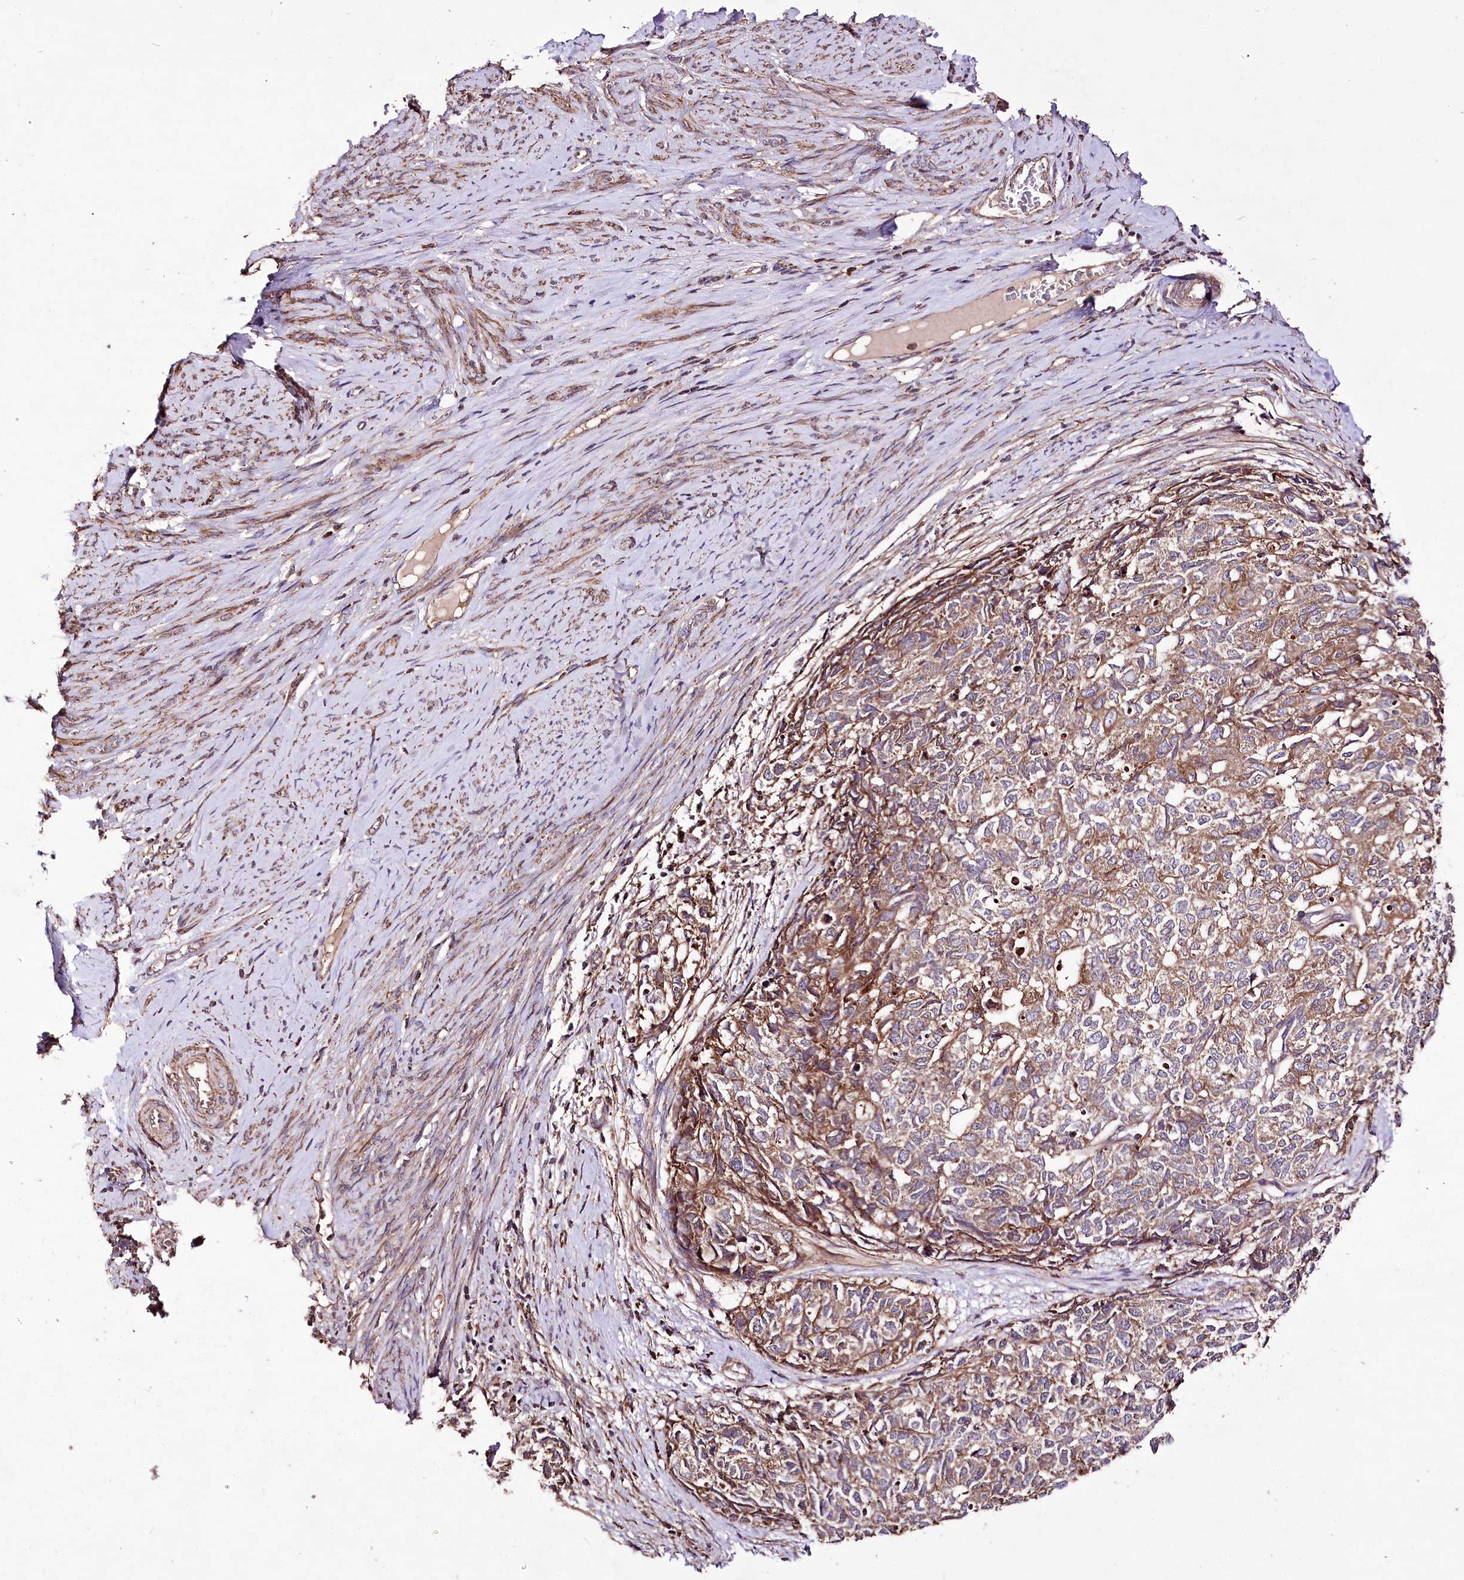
{"staining": {"intensity": "moderate", "quantity": ">75%", "location": "cytoplasmic/membranous"}, "tissue": "cervical cancer", "cell_type": "Tumor cells", "image_type": "cancer", "snomed": [{"axis": "morphology", "description": "Squamous cell carcinoma, NOS"}, {"axis": "topography", "description": "Cervix"}], "caption": "Immunohistochemistry (IHC) of human cervical cancer (squamous cell carcinoma) displays medium levels of moderate cytoplasmic/membranous staining in about >75% of tumor cells.", "gene": "WWC1", "patient": {"sex": "female", "age": 63}}